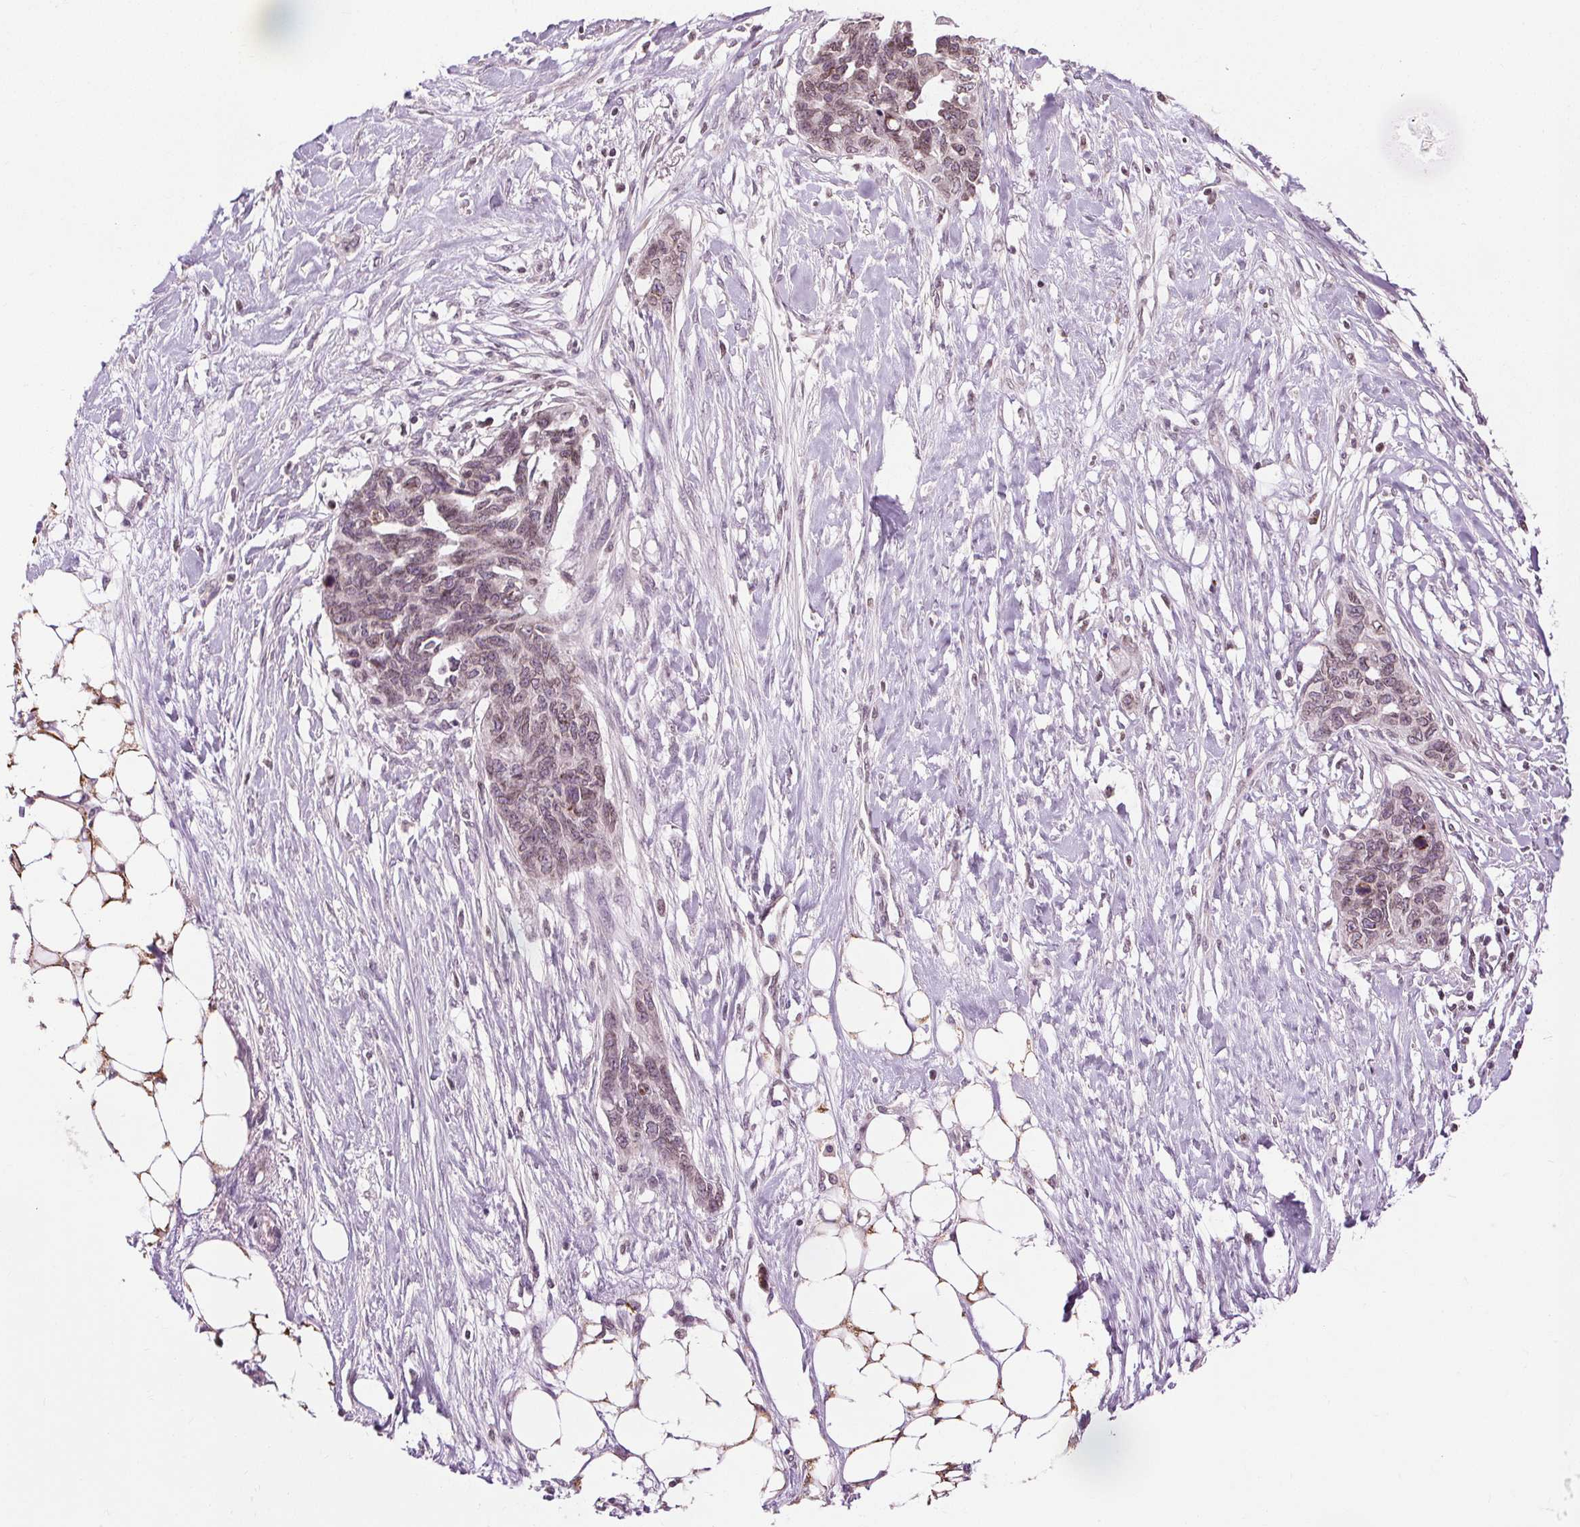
{"staining": {"intensity": "weak", "quantity": "25%-75%", "location": "cytoplasmic/membranous,nuclear"}, "tissue": "ovarian cancer", "cell_type": "Tumor cells", "image_type": "cancer", "snomed": [{"axis": "morphology", "description": "Cystadenocarcinoma, serous, NOS"}, {"axis": "topography", "description": "Ovary"}], "caption": "This micrograph reveals ovarian serous cystadenocarcinoma stained with IHC to label a protein in brown. The cytoplasmic/membranous and nuclear of tumor cells show weak positivity for the protein. Nuclei are counter-stained blue.", "gene": "LFNG", "patient": {"sex": "female", "age": 69}}